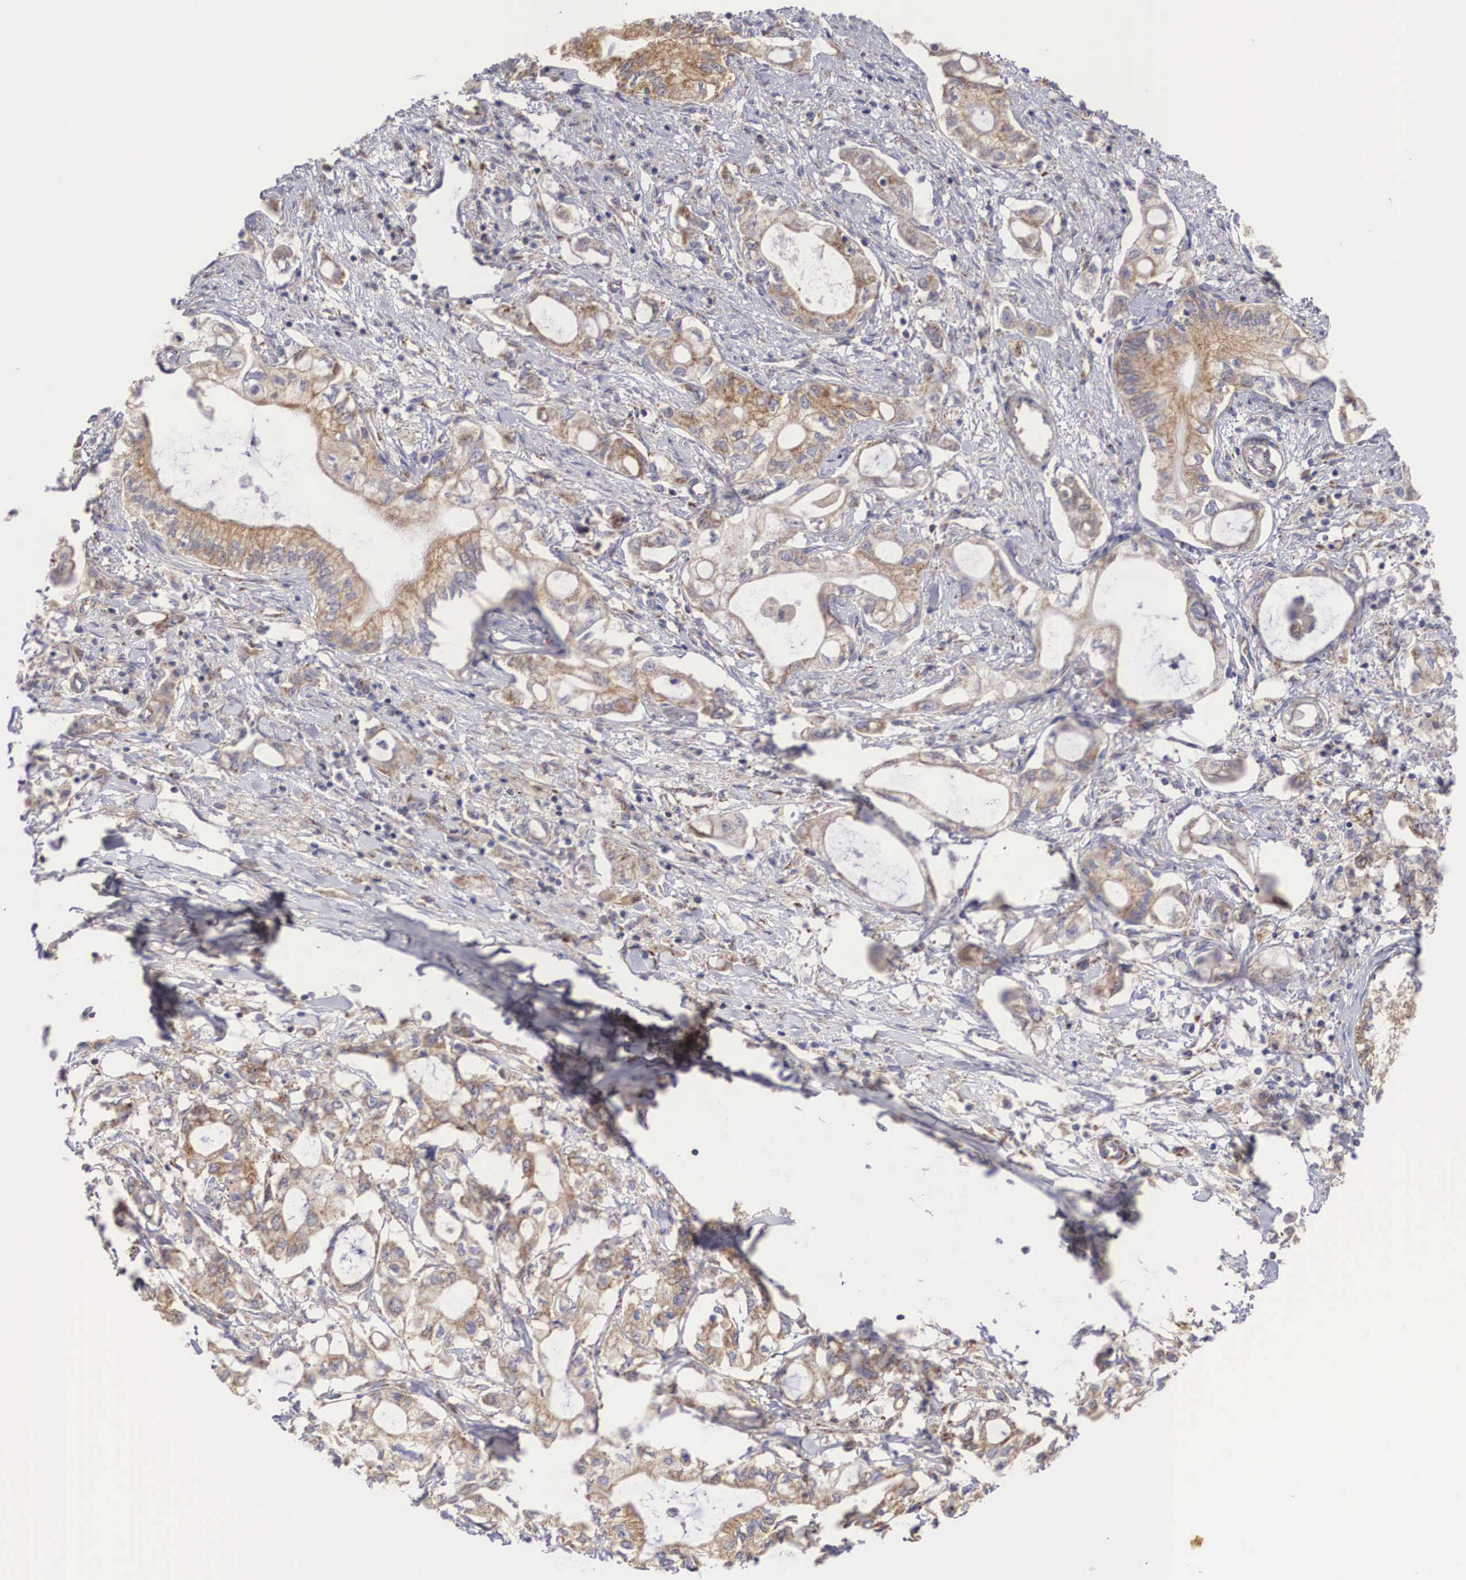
{"staining": {"intensity": "weak", "quantity": ">75%", "location": "cytoplasmic/membranous"}, "tissue": "pancreatic cancer", "cell_type": "Tumor cells", "image_type": "cancer", "snomed": [{"axis": "morphology", "description": "Adenocarcinoma, NOS"}, {"axis": "topography", "description": "Pancreas"}], "caption": "DAB (3,3'-diaminobenzidine) immunohistochemical staining of human adenocarcinoma (pancreatic) reveals weak cytoplasmic/membranous protein staining in approximately >75% of tumor cells. The protein of interest is stained brown, and the nuclei are stained in blue (DAB IHC with brightfield microscopy, high magnification).", "gene": "XPNPEP3", "patient": {"sex": "male", "age": 79}}